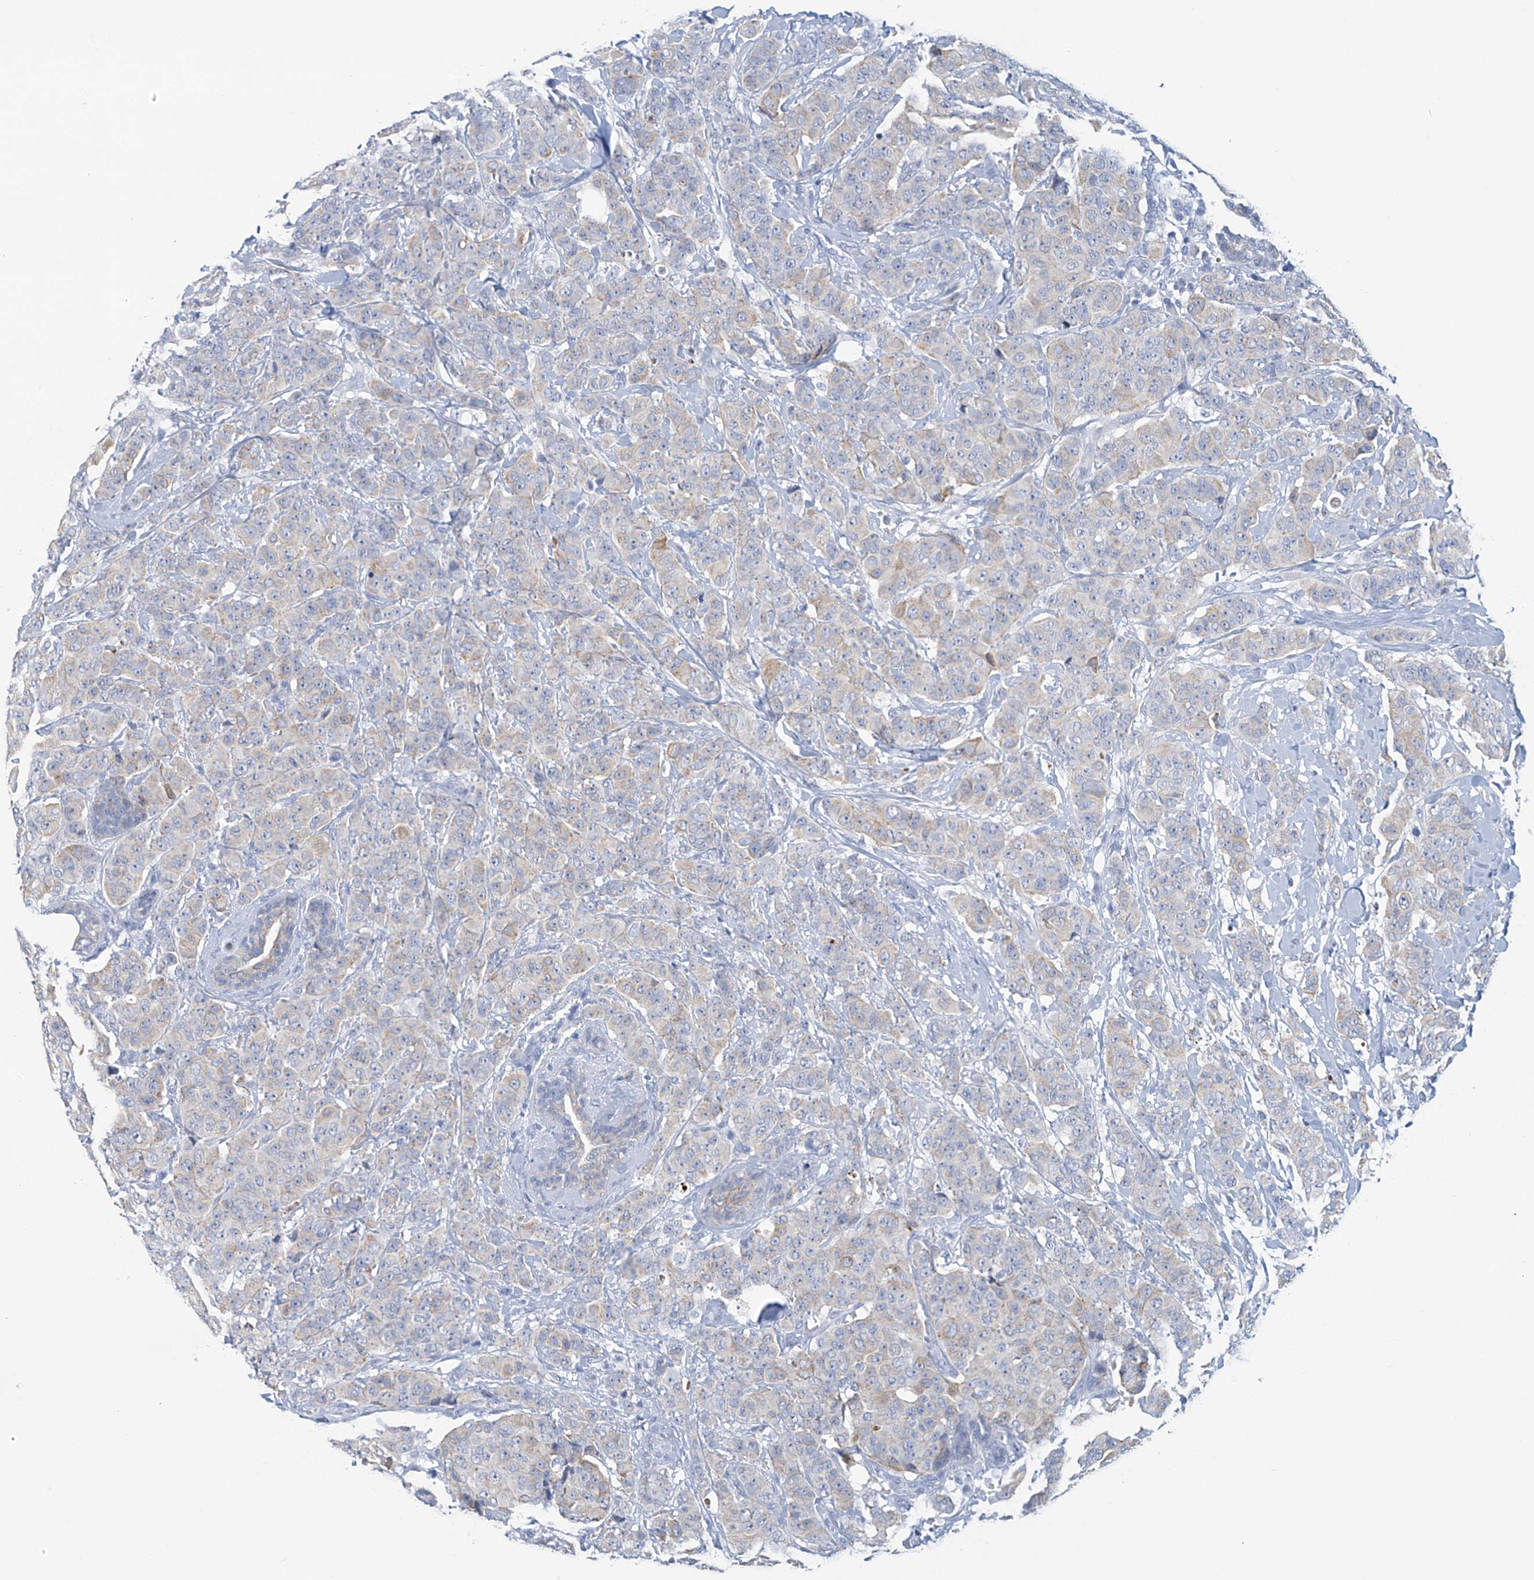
{"staining": {"intensity": "weak", "quantity": "<25%", "location": "cytoplasmic/membranous"}, "tissue": "breast cancer", "cell_type": "Tumor cells", "image_type": "cancer", "snomed": [{"axis": "morphology", "description": "Normal tissue, NOS"}, {"axis": "morphology", "description": "Duct carcinoma"}, {"axis": "topography", "description": "Breast"}], "caption": "Immunohistochemistry image of neoplastic tissue: breast cancer (intraductal carcinoma) stained with DAB (3,3'-diaminobenzidine) shows no significant protein expression in tumor cells.", "gene": "DSP", "patient": {"sex": "female", "age": 40}}